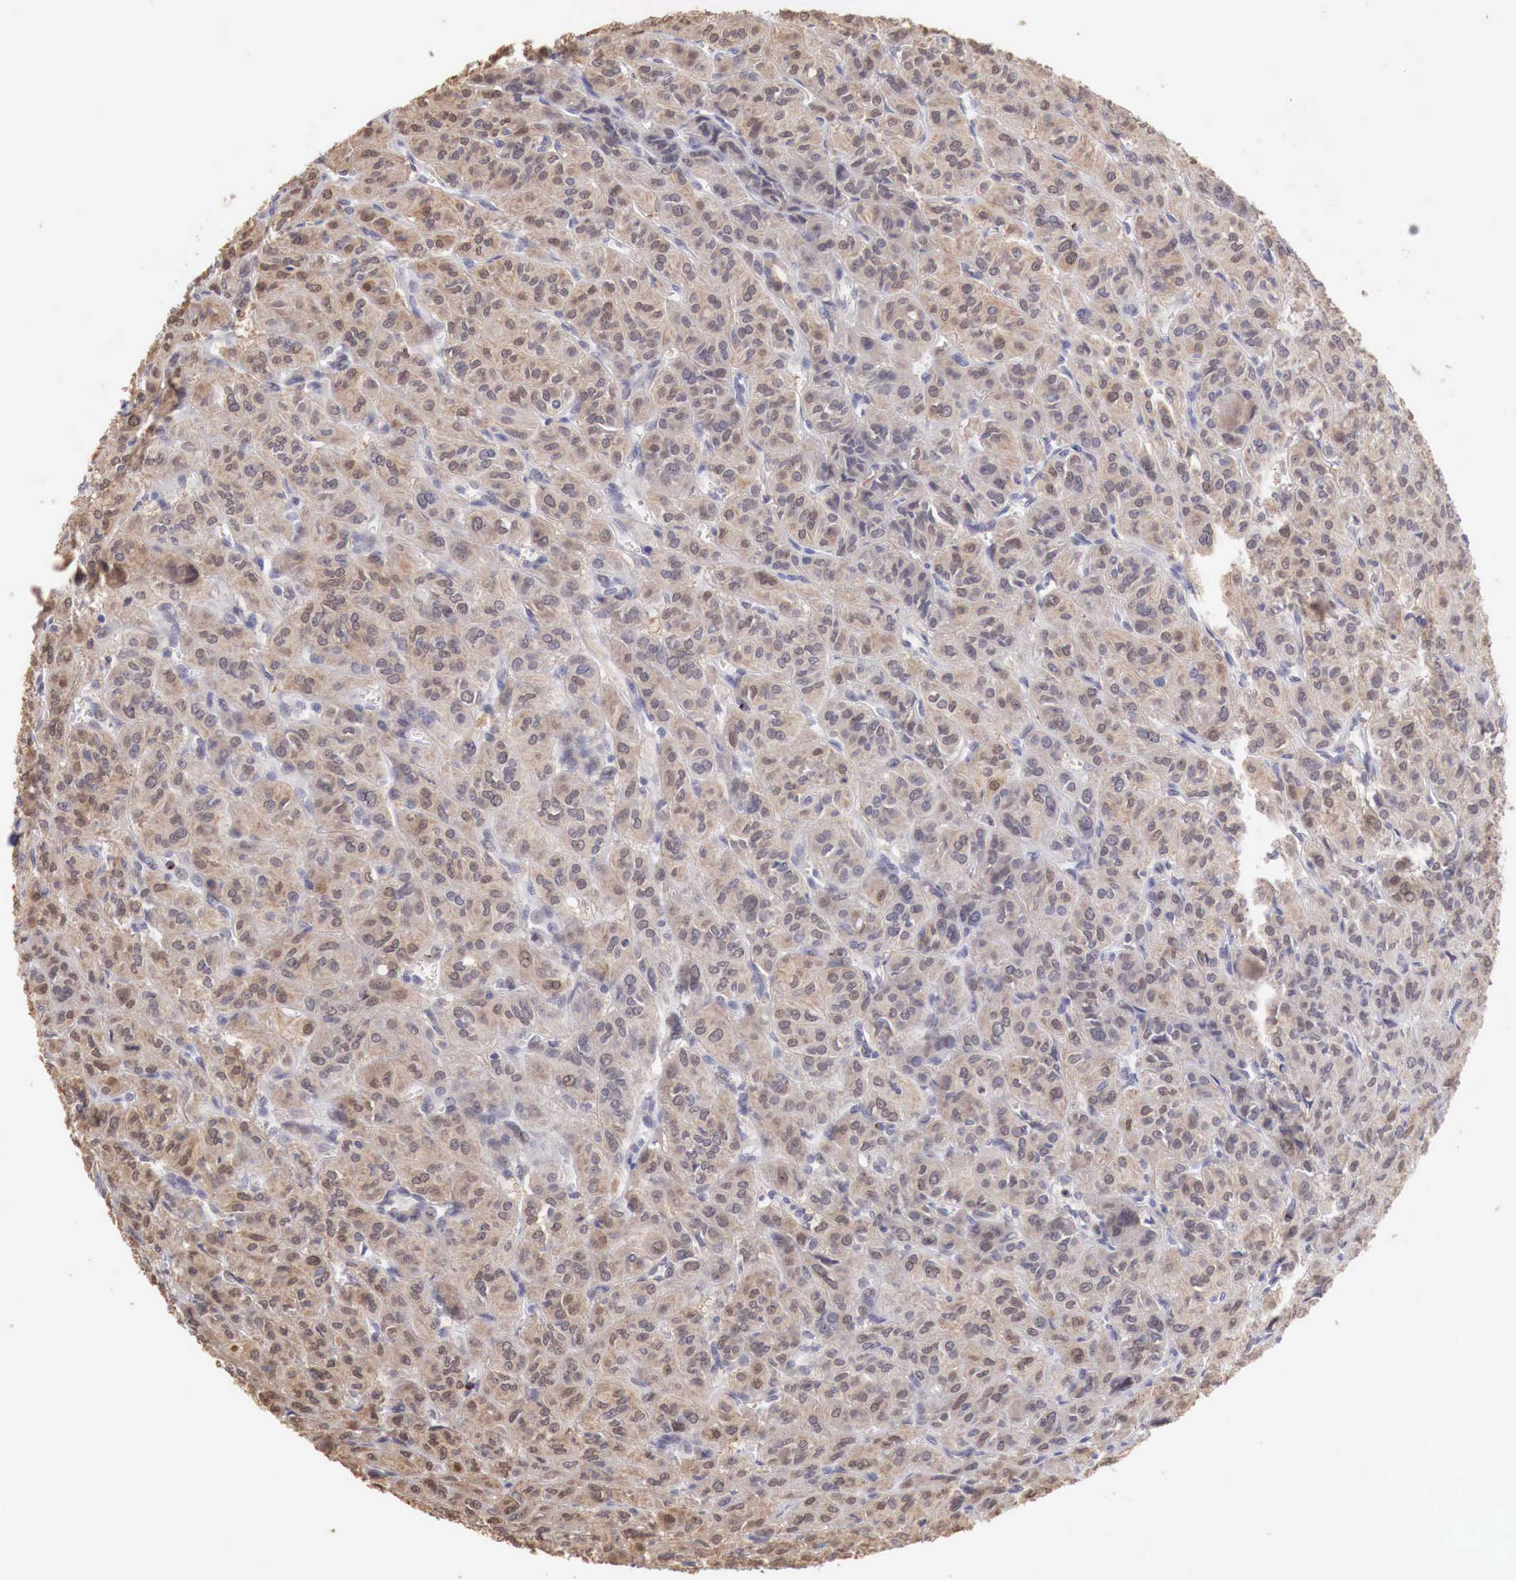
{"staining": {"intensity": "moderate", "quantity": ">75%", "location": "cytoplasmic/membranous"}, "tissue": "thyroid cancer", "cell_type": "Tumor cells", "image_type": "cancer", "snomed": [{"axis": "morphology", "description": "Follicular adenoma carcinoma, NOS"}, {"axis": "topography", "description": "Thyroid gland"}], "caption": "The micrograph reveals a brown stain indicating the presence of a protein in the cytoplasmic/membranous of tumor cells in follicular adenoma carcinoma (thyroid). The protein is stained brown, and the nuclei are stained in blue (DAB IHC with brightfield microscopy, high magnification).", "gene": "TBC1D9", "patient": {"sex": "female", "age": 71}}